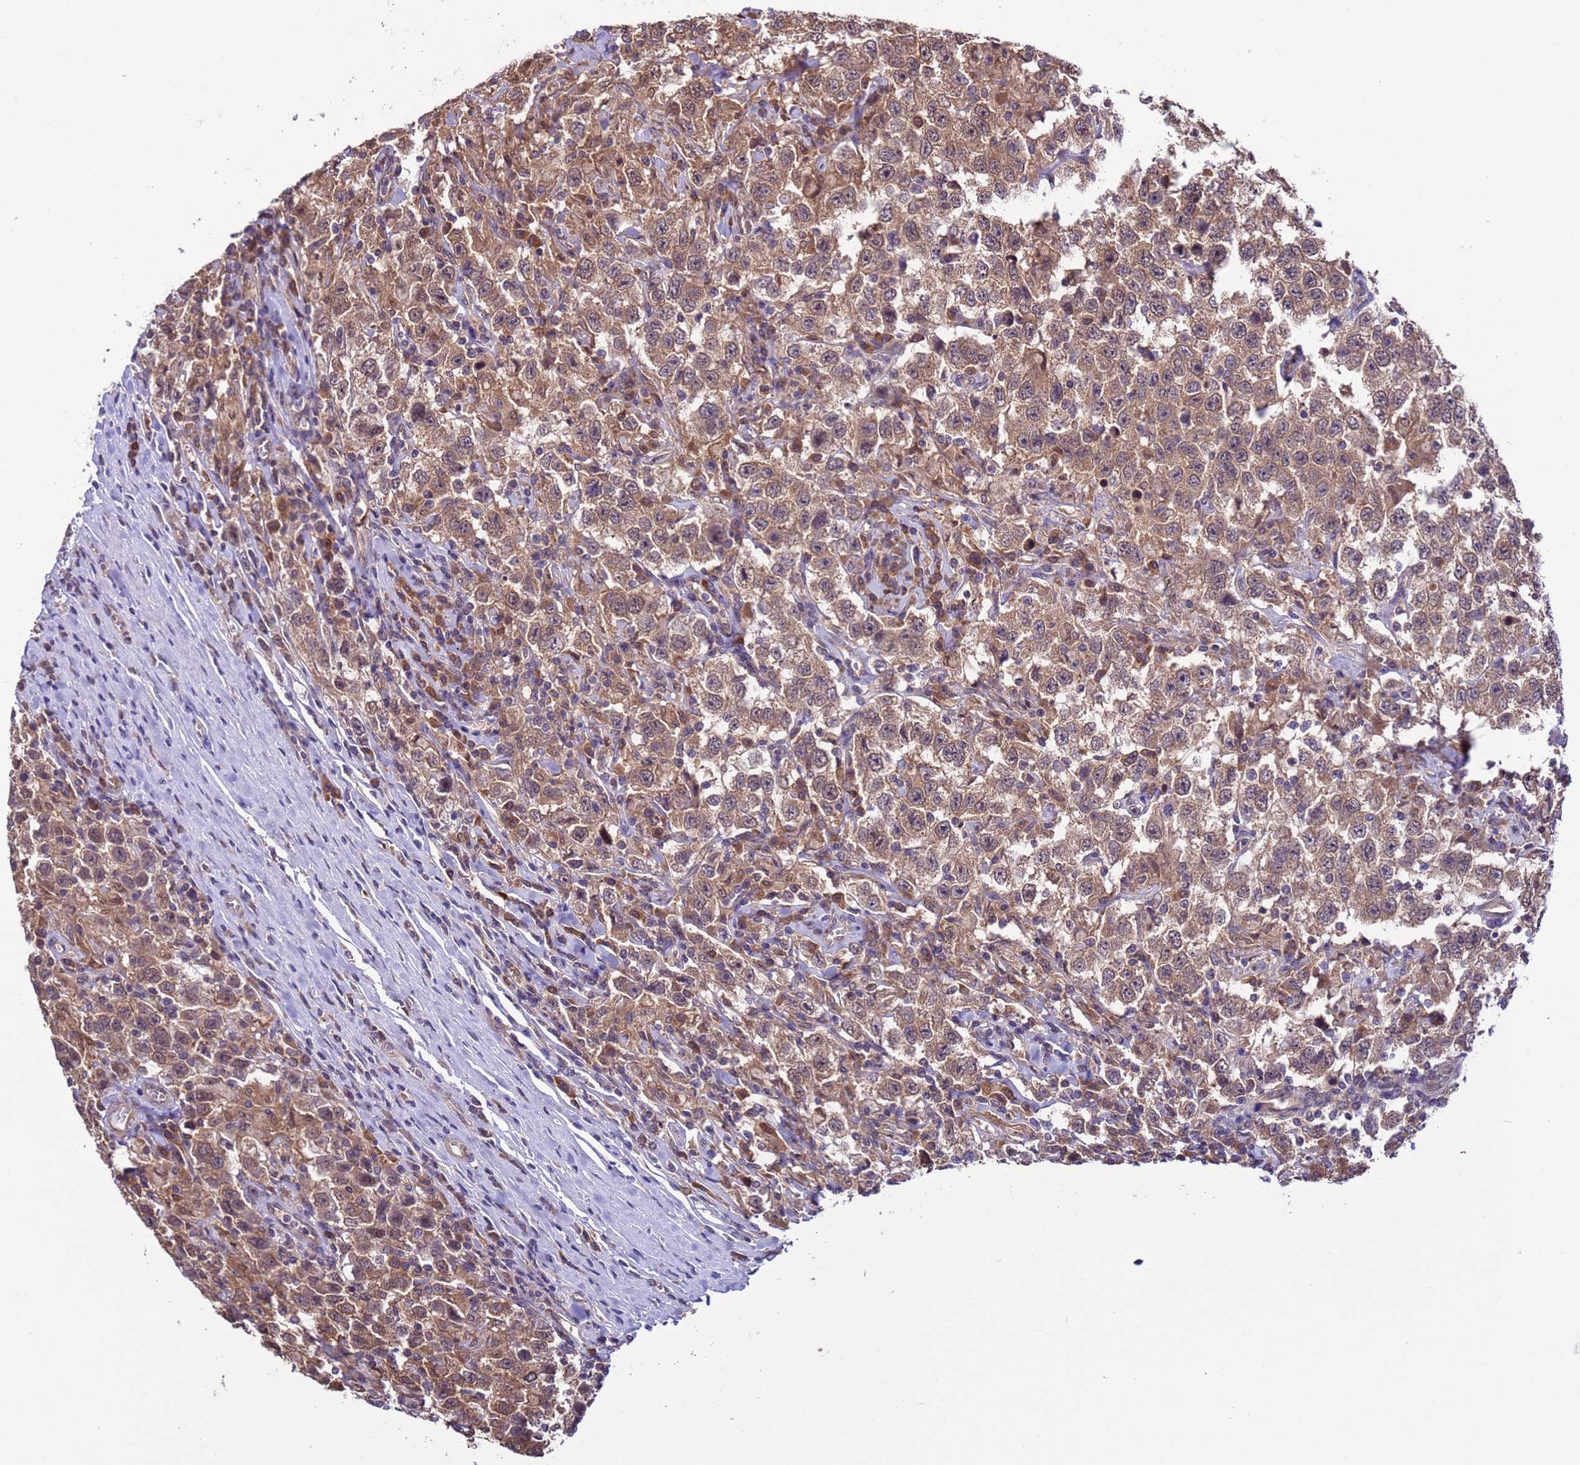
{"staining": {"intensity": "moderate", "quantity": ">75%", "location": "cytoplasmic/membranous"}, "tissue": "testis cancer", "cell_type": "Tumor cells", "image_type": "cancer", "snomed": [{"axis": "morphology", "description": "Seminoma, NOS"}, {"axis": "topography", "description": "Testis"}], "caption": "Immunohistochemistry (IHC) micrograph of seminoma (testis) stained for a protein (brown), which demonstrates medium levels of moderate cytoplasmic/membranous expression in approximately >75% of tumor cells.", "gene": "ZFP69B", "patient": {"sex": "male", "age": 41}}